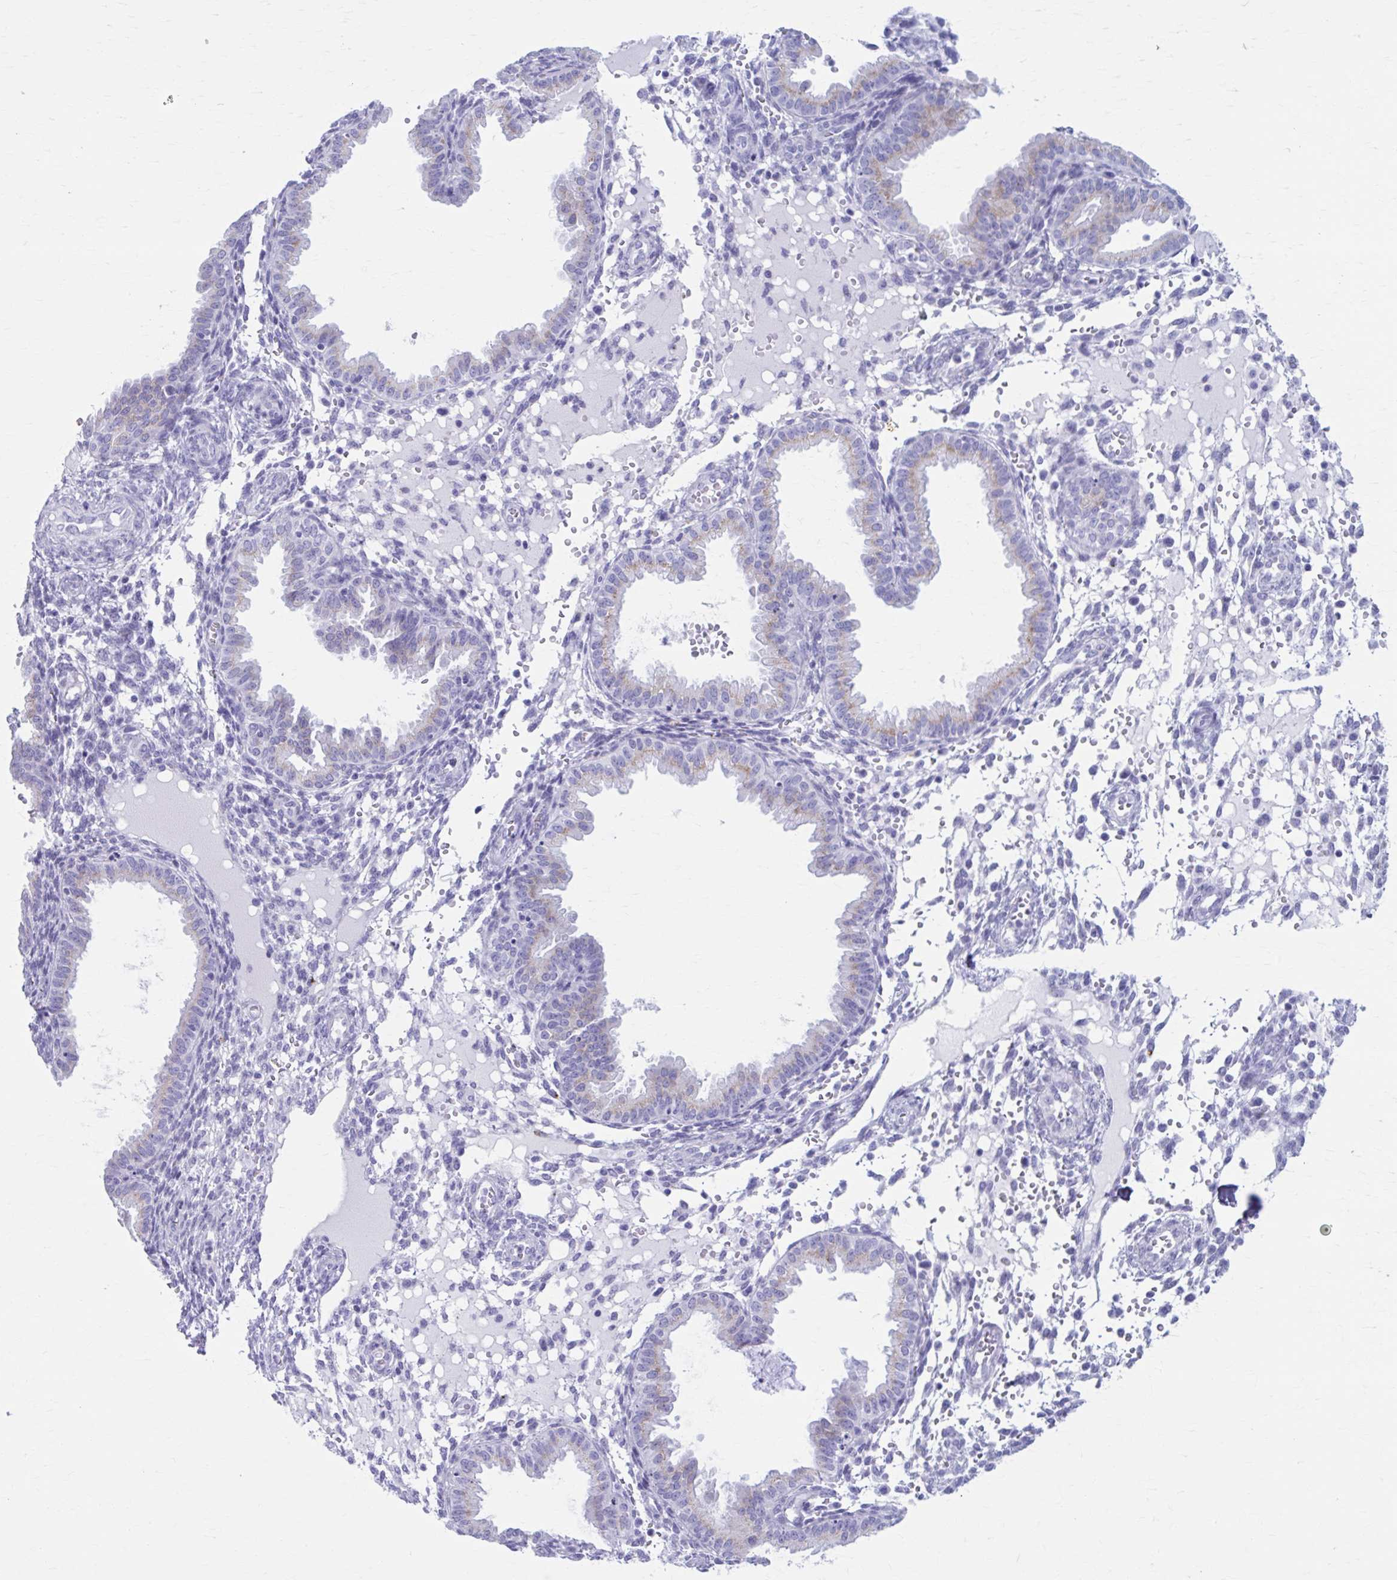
{"staining": {"intensity": "negative", "quantity": "none", "location": "none"}, "tissue": "endometrium", "cell_type": "Cells in endometrial stroma", "image_type": "normal", "snomed": [{"axis": "morphology", "description": "Normal tissue, NOS"}, {"axis": "topography", "description": "Endometrium"}], "caption": "A histopathology image of human endometrium is negative for staining in cells in endometrial stroma. Brightfield microscopy of immunohistochemistry stained with DAB (brown) and hematoxylin (blue), captured at high magnification.", "gene": "KCNE2", "patient": {"sex": "female", "age": 33}}